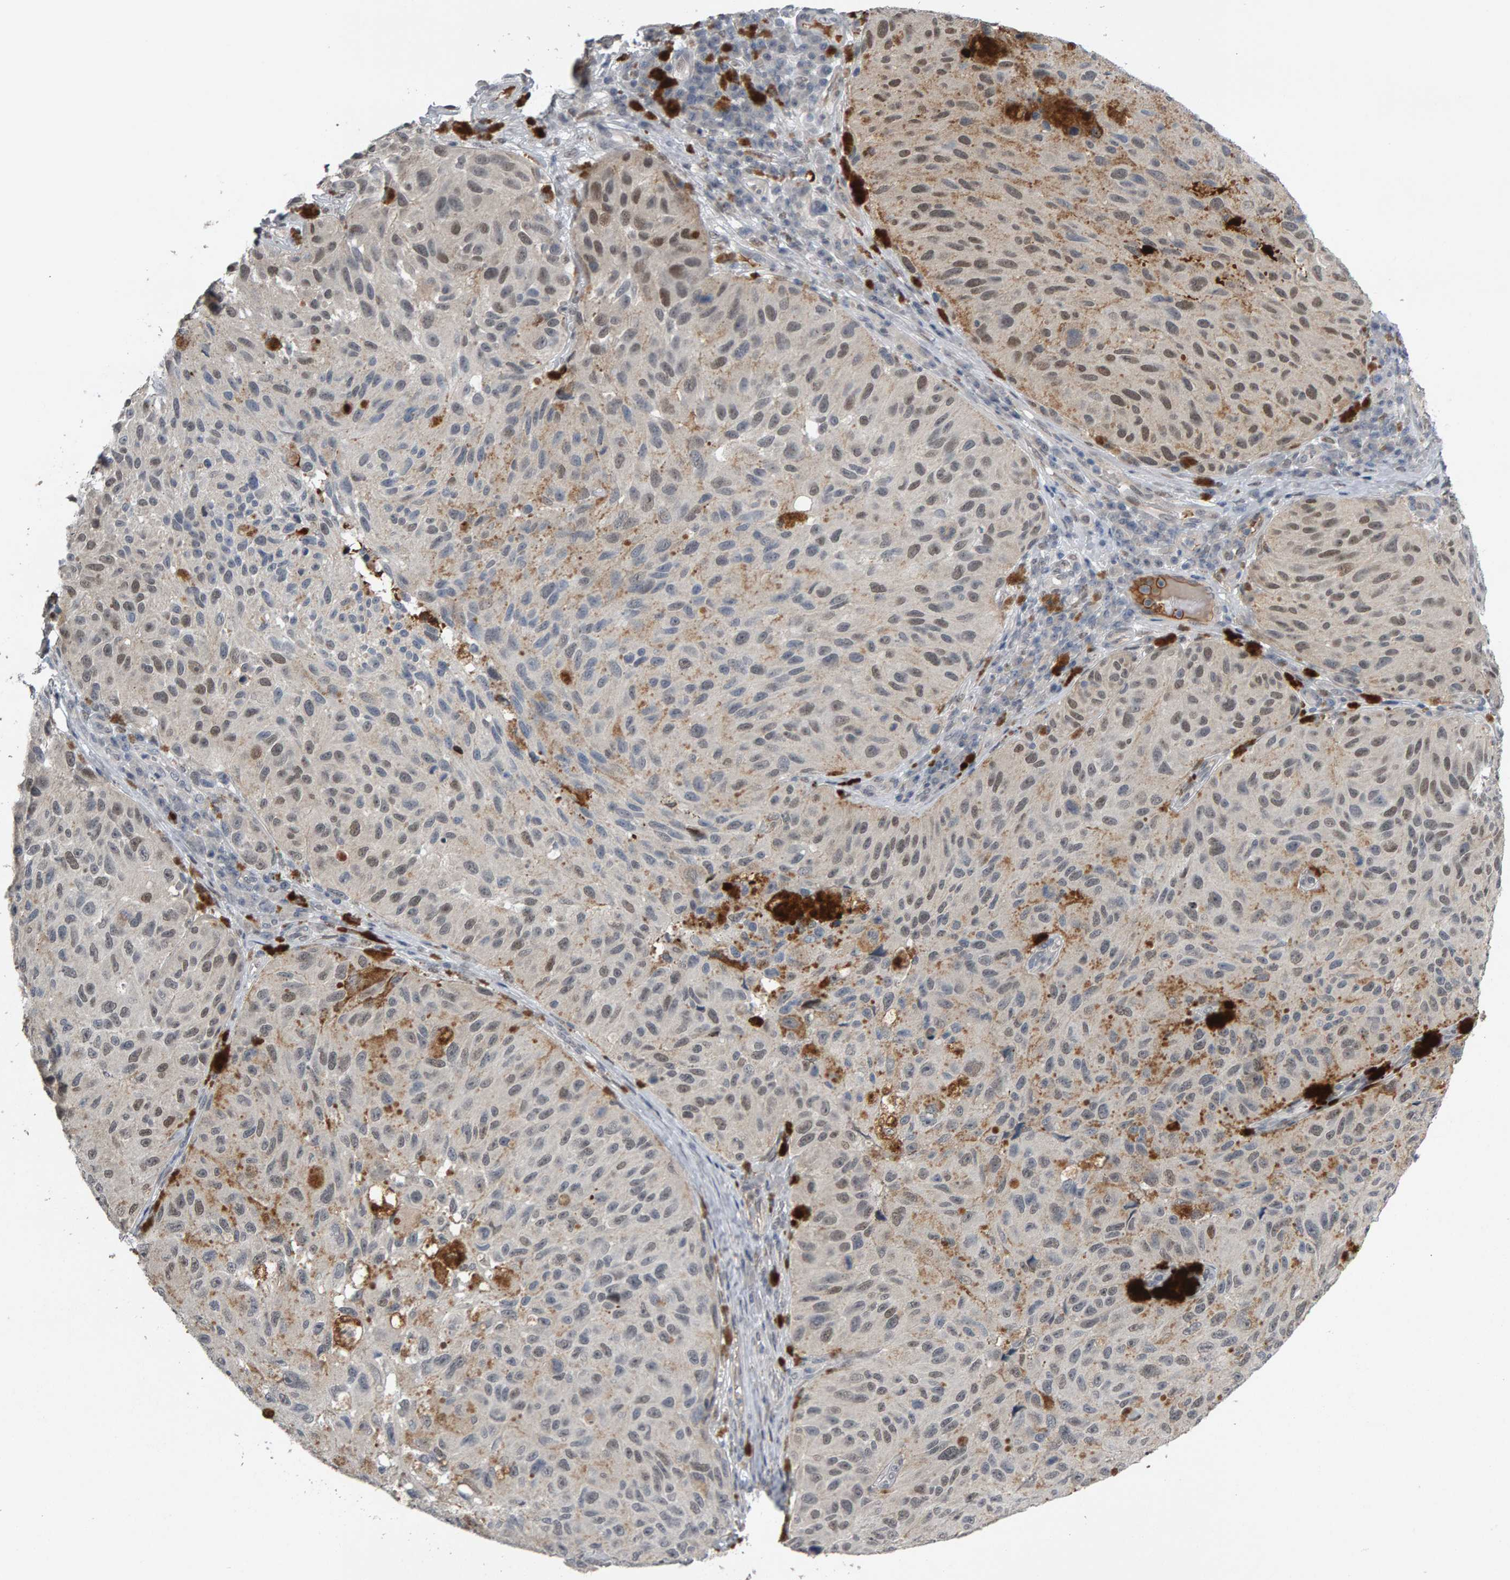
{"staining": {"intensity": "weak", "quantity": ">75%", "location": "nuclear"}, "tissue": "melanoma", "cell_type": "Tumor cells", "image_type": "cancer", "snomed": [{"axis": "morphology", "description": "Malignant melanoma, NOS"}, {"axis": "topography", "description": "Skin"}], "caption": "Malignant melanoma stained with immunohistochemistry demonstrates weak nuclear staining in approximately >75% of tumor cells.", "gene": "IPO8", "patient": {"sex": "female", "age": 73}}